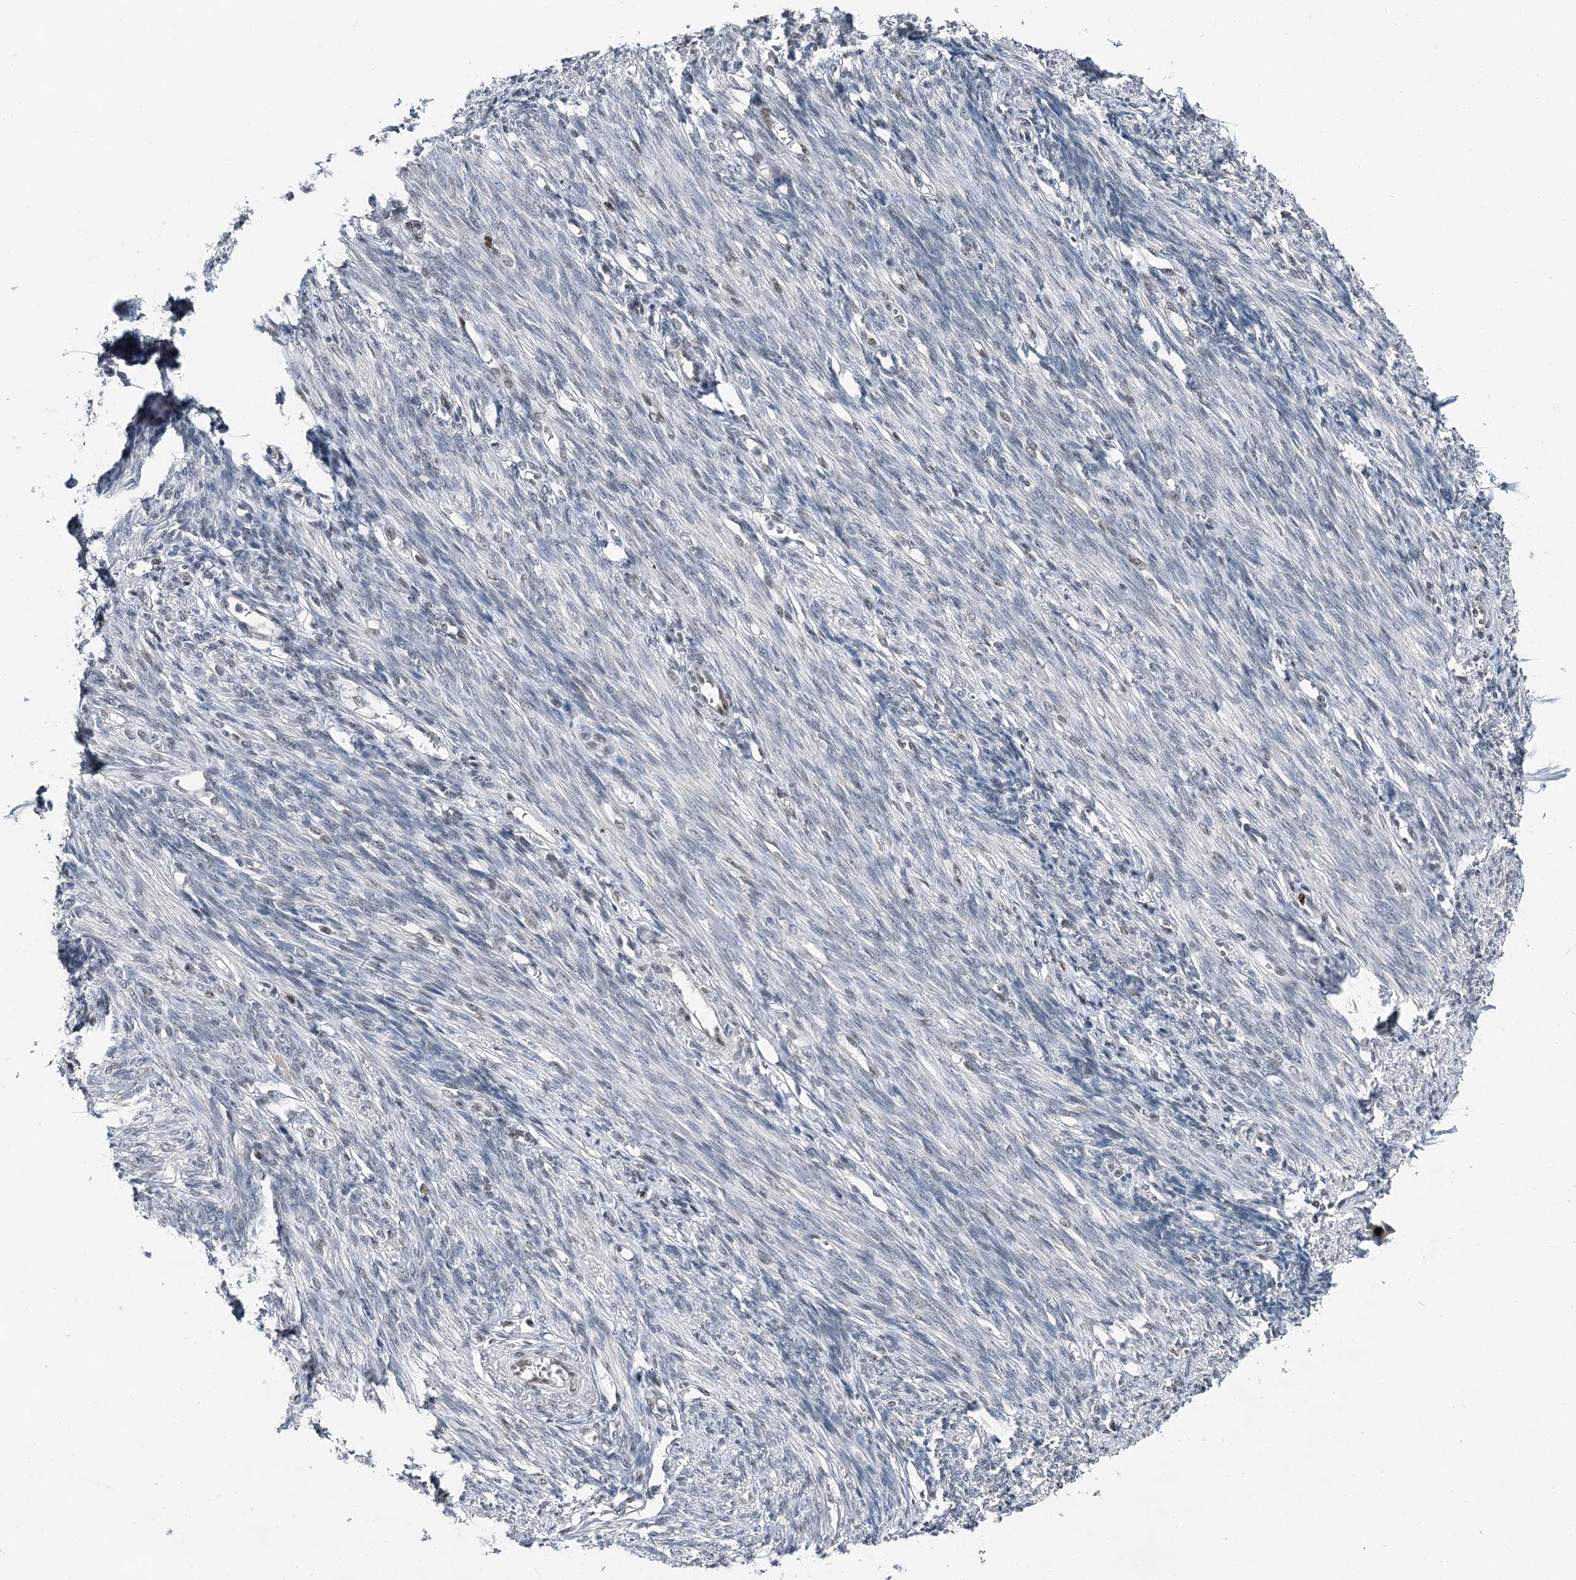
{"staining": {"intensity": "negative", "quantity": "none", "location": "none"}, "tissue": "endometrium", "cell_type": "Cells in endometrial stroma", "image_type": "normal", "snomed": [{"axis": "morphology", "description": "Normal tissue, NOS"}, {"axis": "topography", "description": "Endometrium"}], "caption": "Cells in endometrial stroma are negative for brown protein staining in normal endometrium. Nuclei are stained in blue.", "gene": "HAT1", "patient": {"sex": "female", "age": 77}}